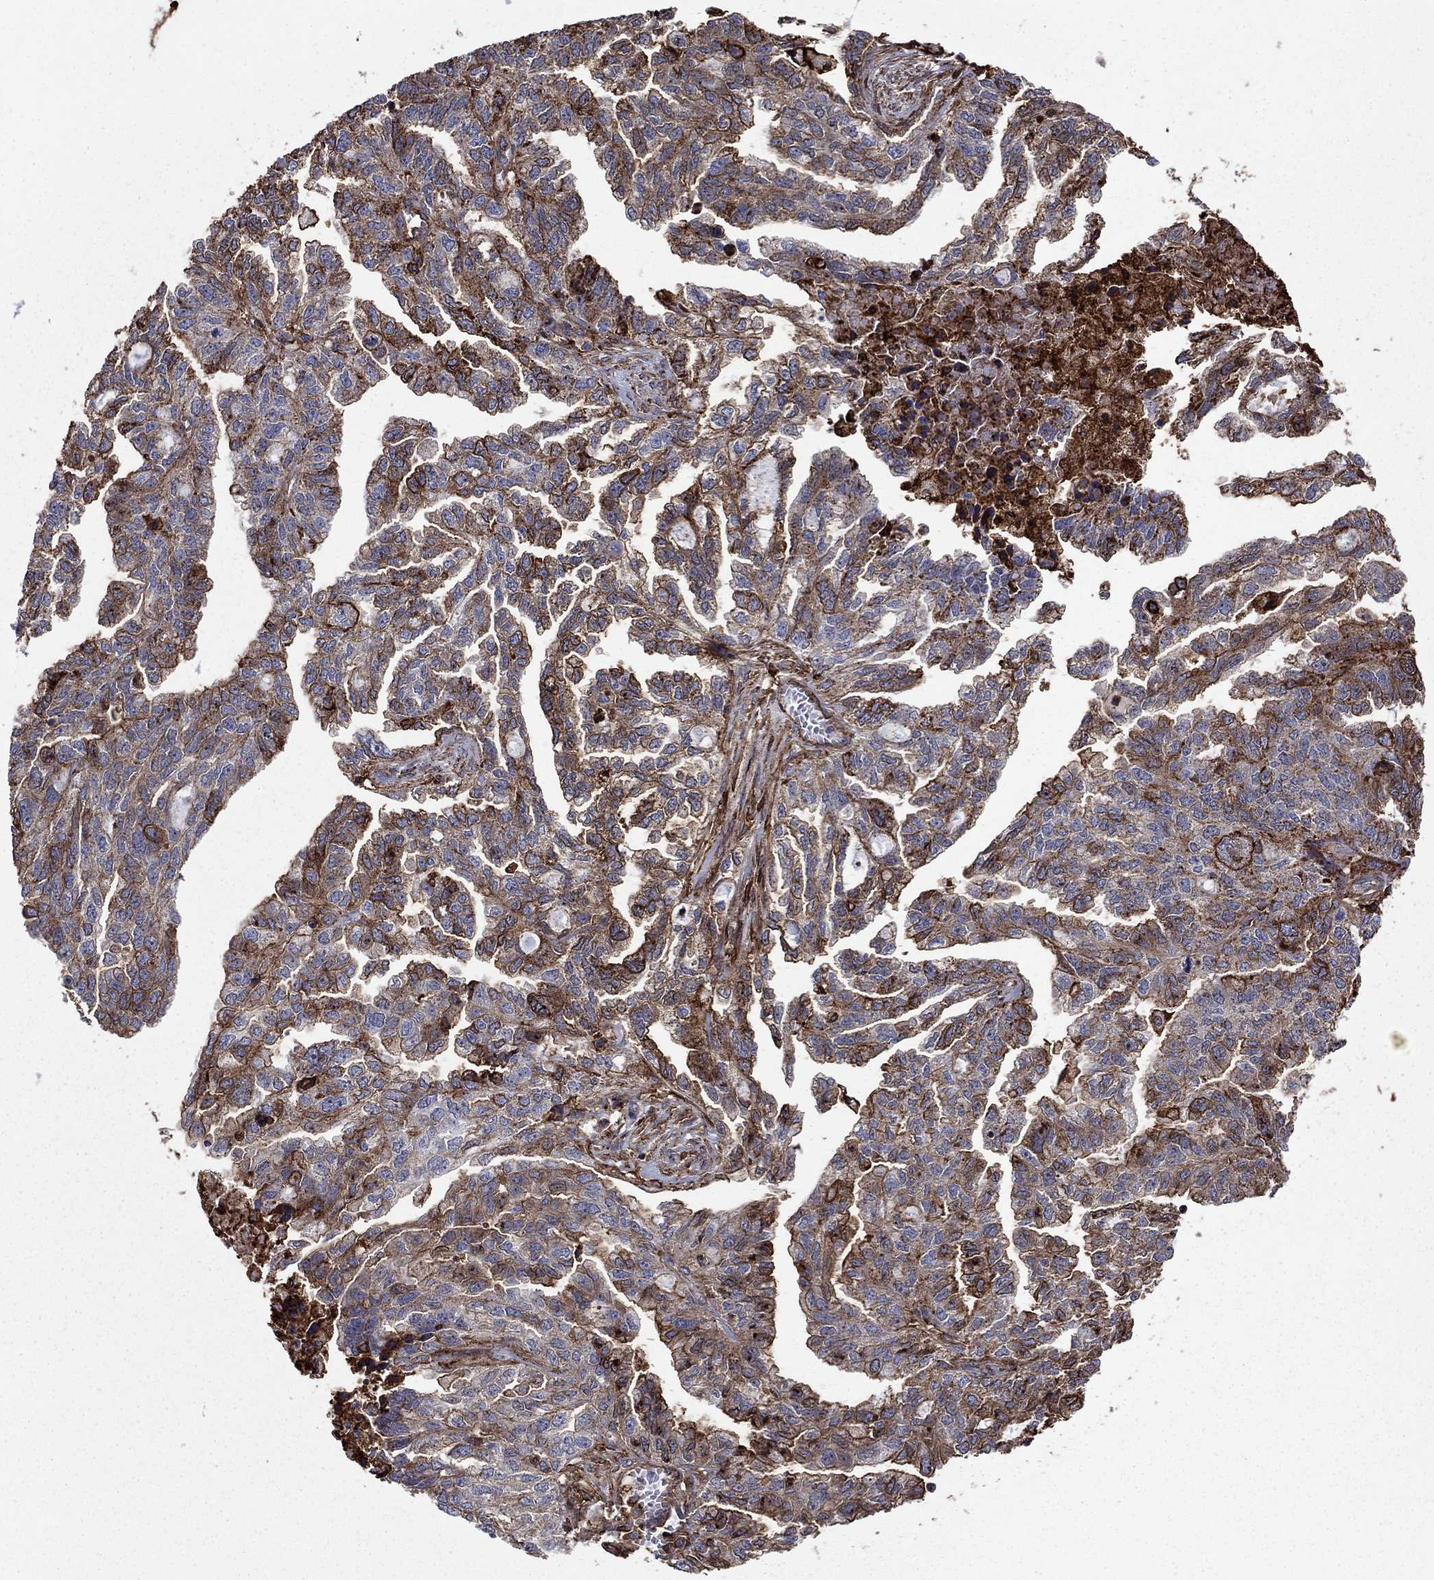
{"staining": {"intensity": "moderate", "quantity": "25%-75%", "location": "cytoplasmic/membranous"}, "tissue": "ovarian cancer", "cell_type": "Tumor cells", "image_type": "cancer", "snomed": [{"axis": "morphology", "description": "Cystadenocarcinoma, serous, NOS"}, {"axis": "topography", "description": "Ovary"}], "caption": "A brown stain shows moderate cytoplasmic/membranous positivity of a protein in serous cystadenocarcinoma (ovarian) tumor cells.", "gene": "PLAU", "patient": {"sex": "female", "age": 51}}